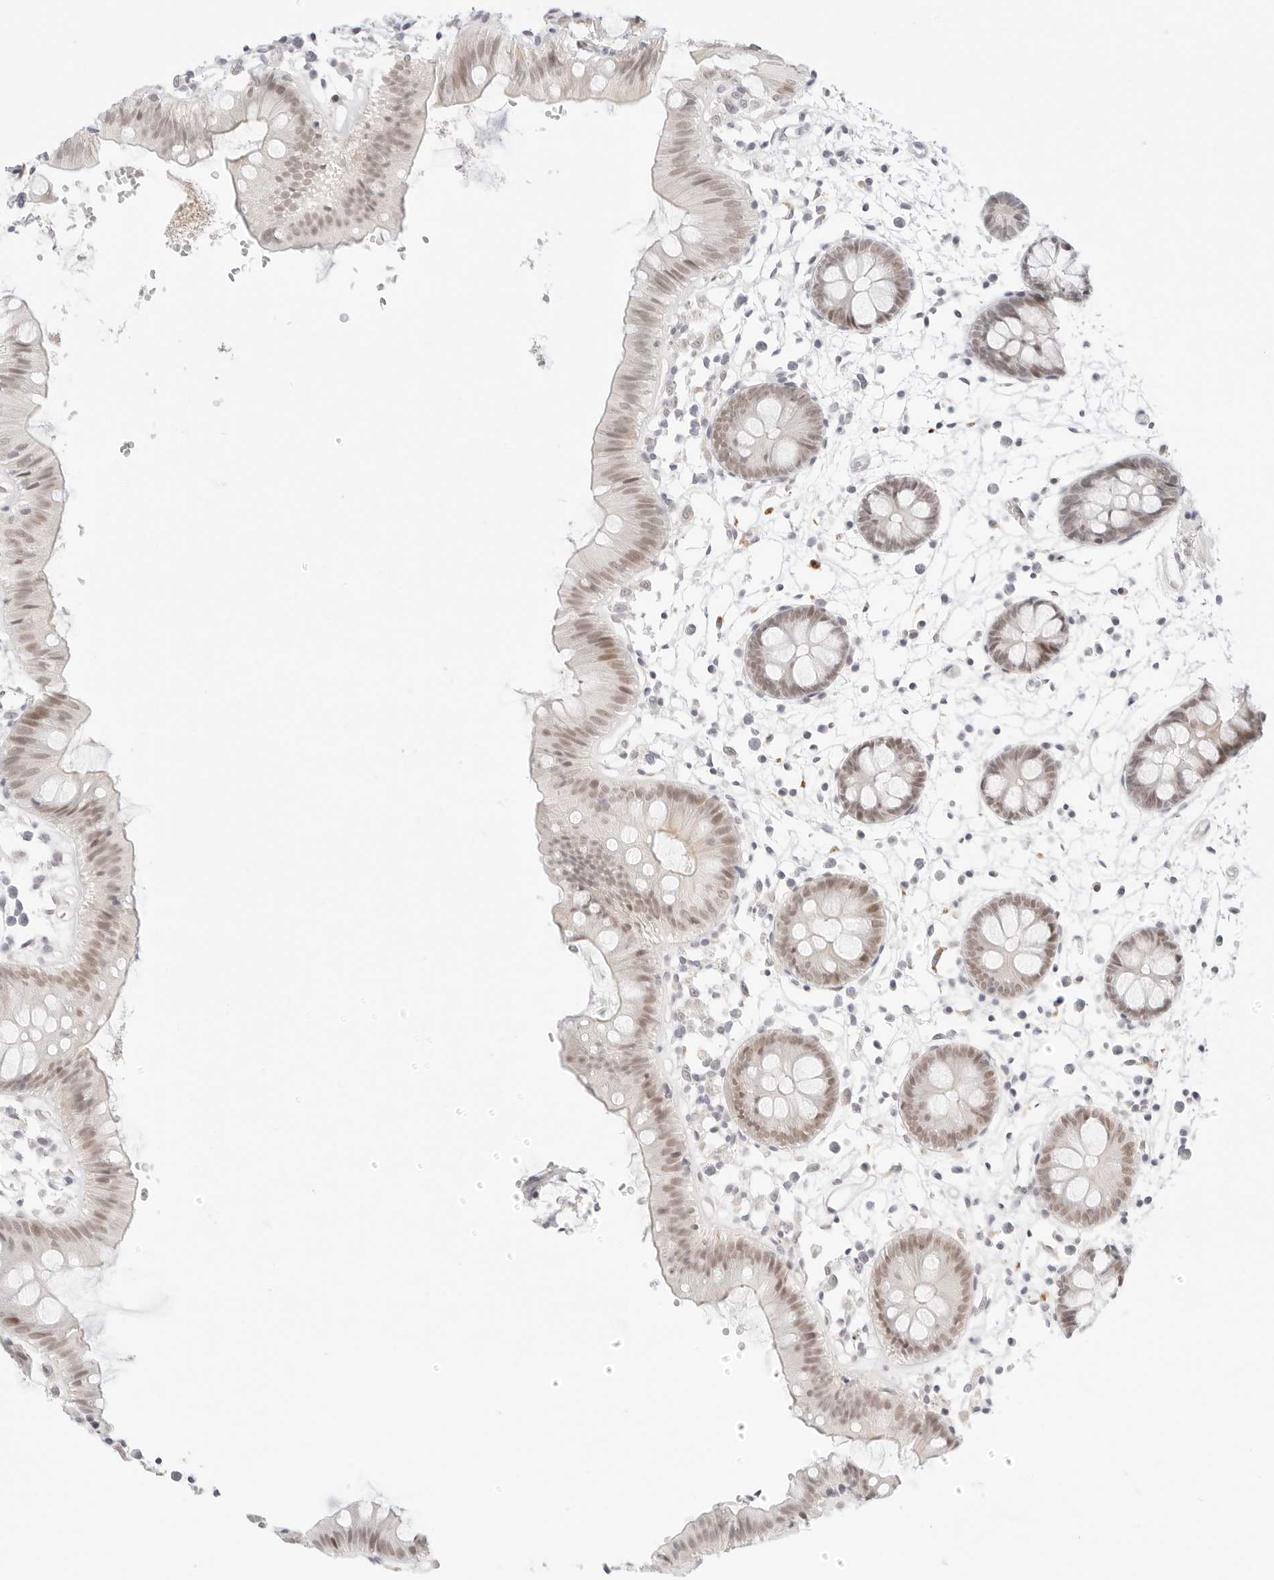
{"staining": {"intensity": "negative", "quantity": "none", "location": "none"}, "tissue": "colon", "cell_type": "Endothelial cells", "image_type": "normal", "snomed": [{"axis": "morphology", "description": "Normal tissue, NOS"}, {"axis": "topography", "description": "Colon"}], "caption": "Immunohistochemical staining of benign colon reveals no significant staining in endothelial cells.", "gene": "XKR4", "patient": {"sex": "male", "age": 56}}